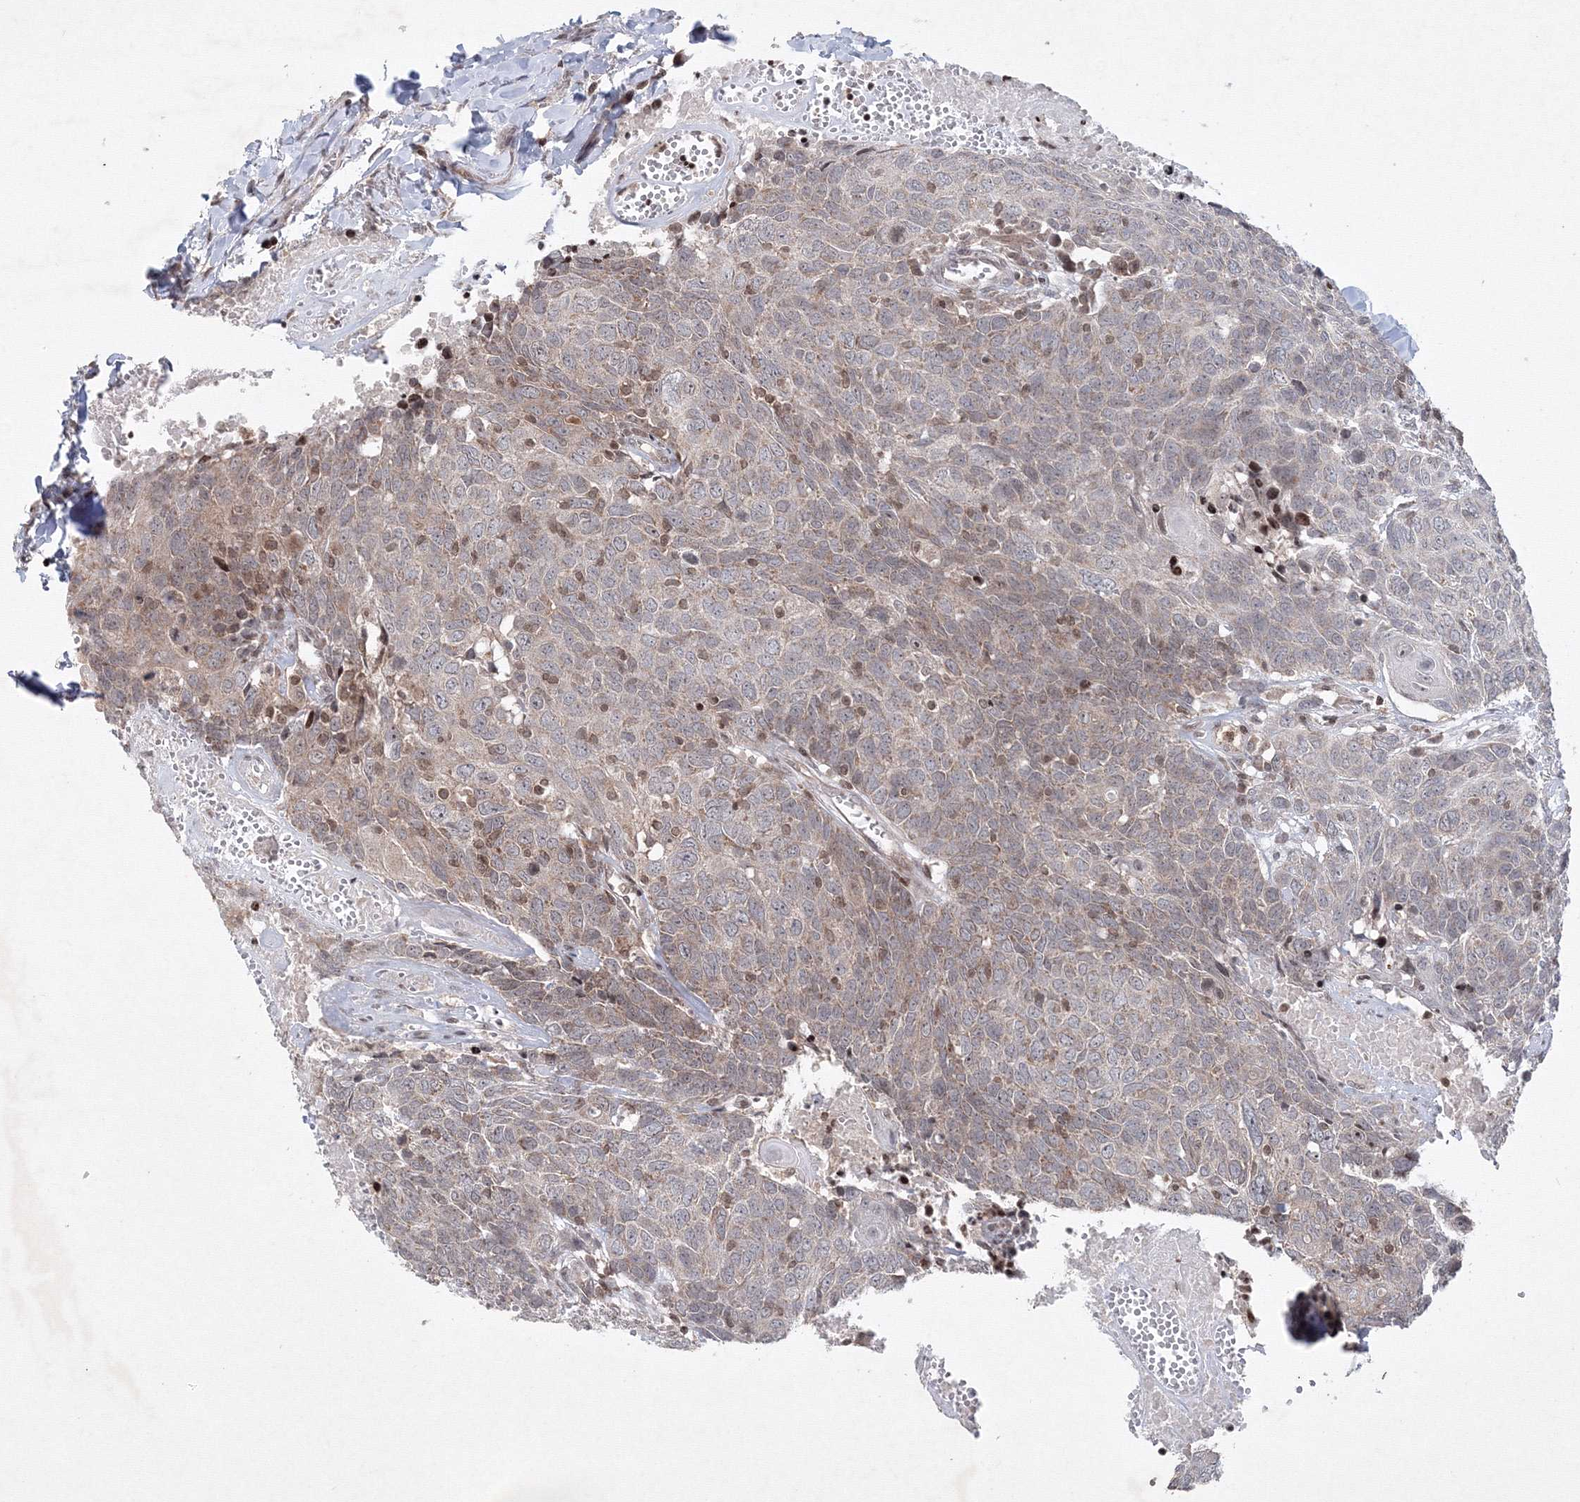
{"staining": {"intensity": "weak", "quantity": "25%-75%", "location": "cytoplasmic/membranous"}, "tissue": "head and neck cancer", "cell_type": "Tumor cells", "image_type": "cancer", "snomed": [{"axis": "morphology", "description": "Squamous cell carcinoma, NOS"}, {"axis": "topography", "description": "Head-Neck"}], "caption": "The micrograph shows a brown stain indicating the presence of a protein in the cytoplasmic/membranous of tumor cells in head and neck cancer.", "gene": "MKRN2", "patient": {"sex": "male", "age": 66}}